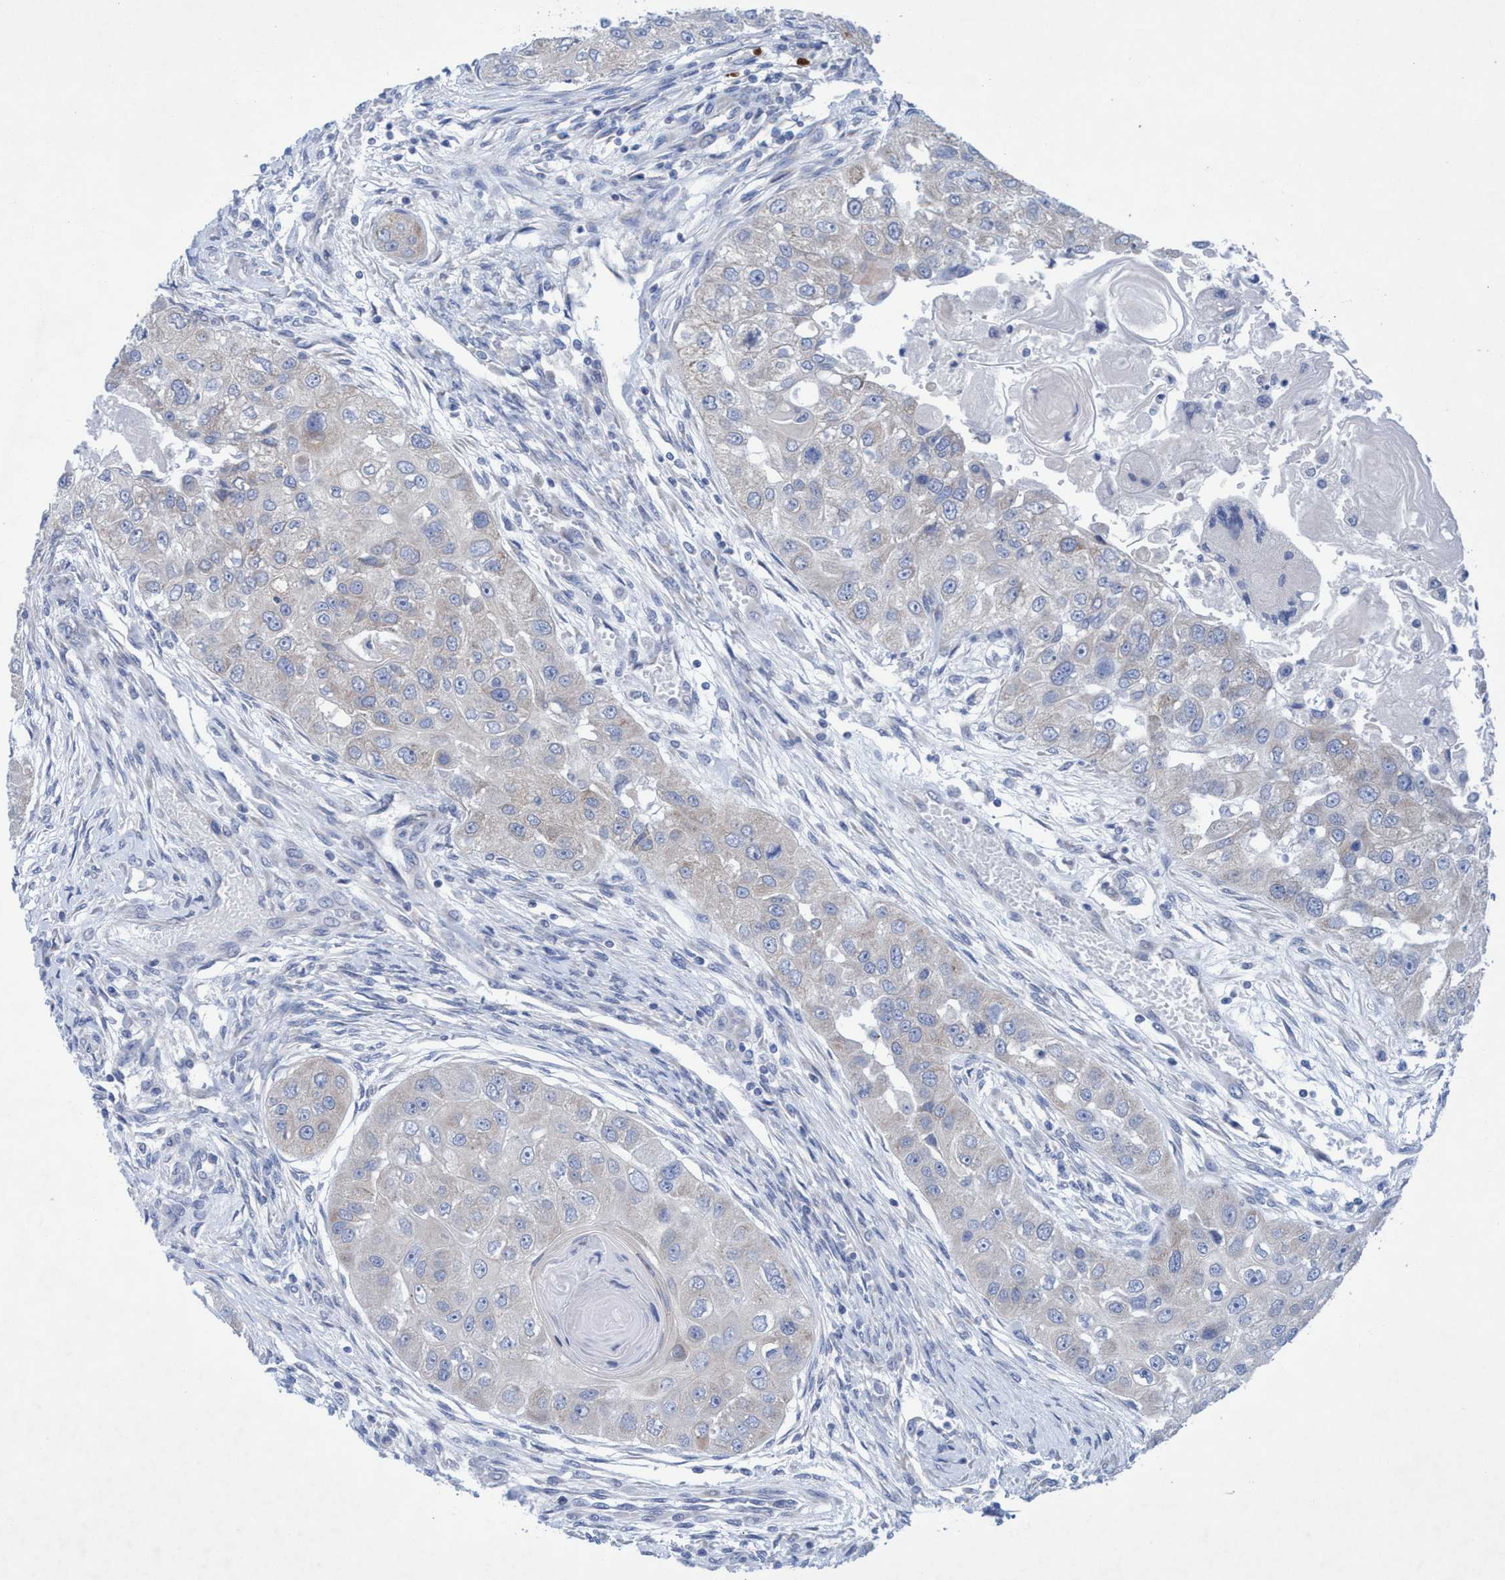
{"staining": {"intensity": "negative", "quantity": "none", "location": "none"}, "tissue": "head and neck cancer", "cell_type": "Tumor cells", "image_type": "cancer", "snomed": [{"axis": "morphology", "description": "Normal tissue, NOS"}, {"axis": "morphology", "description": "Squamous cell carcinoma, NOS"}, {"axis": "topography", "description": "Skeletal muscle"}, {"axis": "topography", "description": "Head-Neck"}], "caption": "There is no significant staining in tumor cells of head and neck squamous cell carcinoma.", "gene": "RSAD1", "patient": {"sex": "male", "age": 51}}